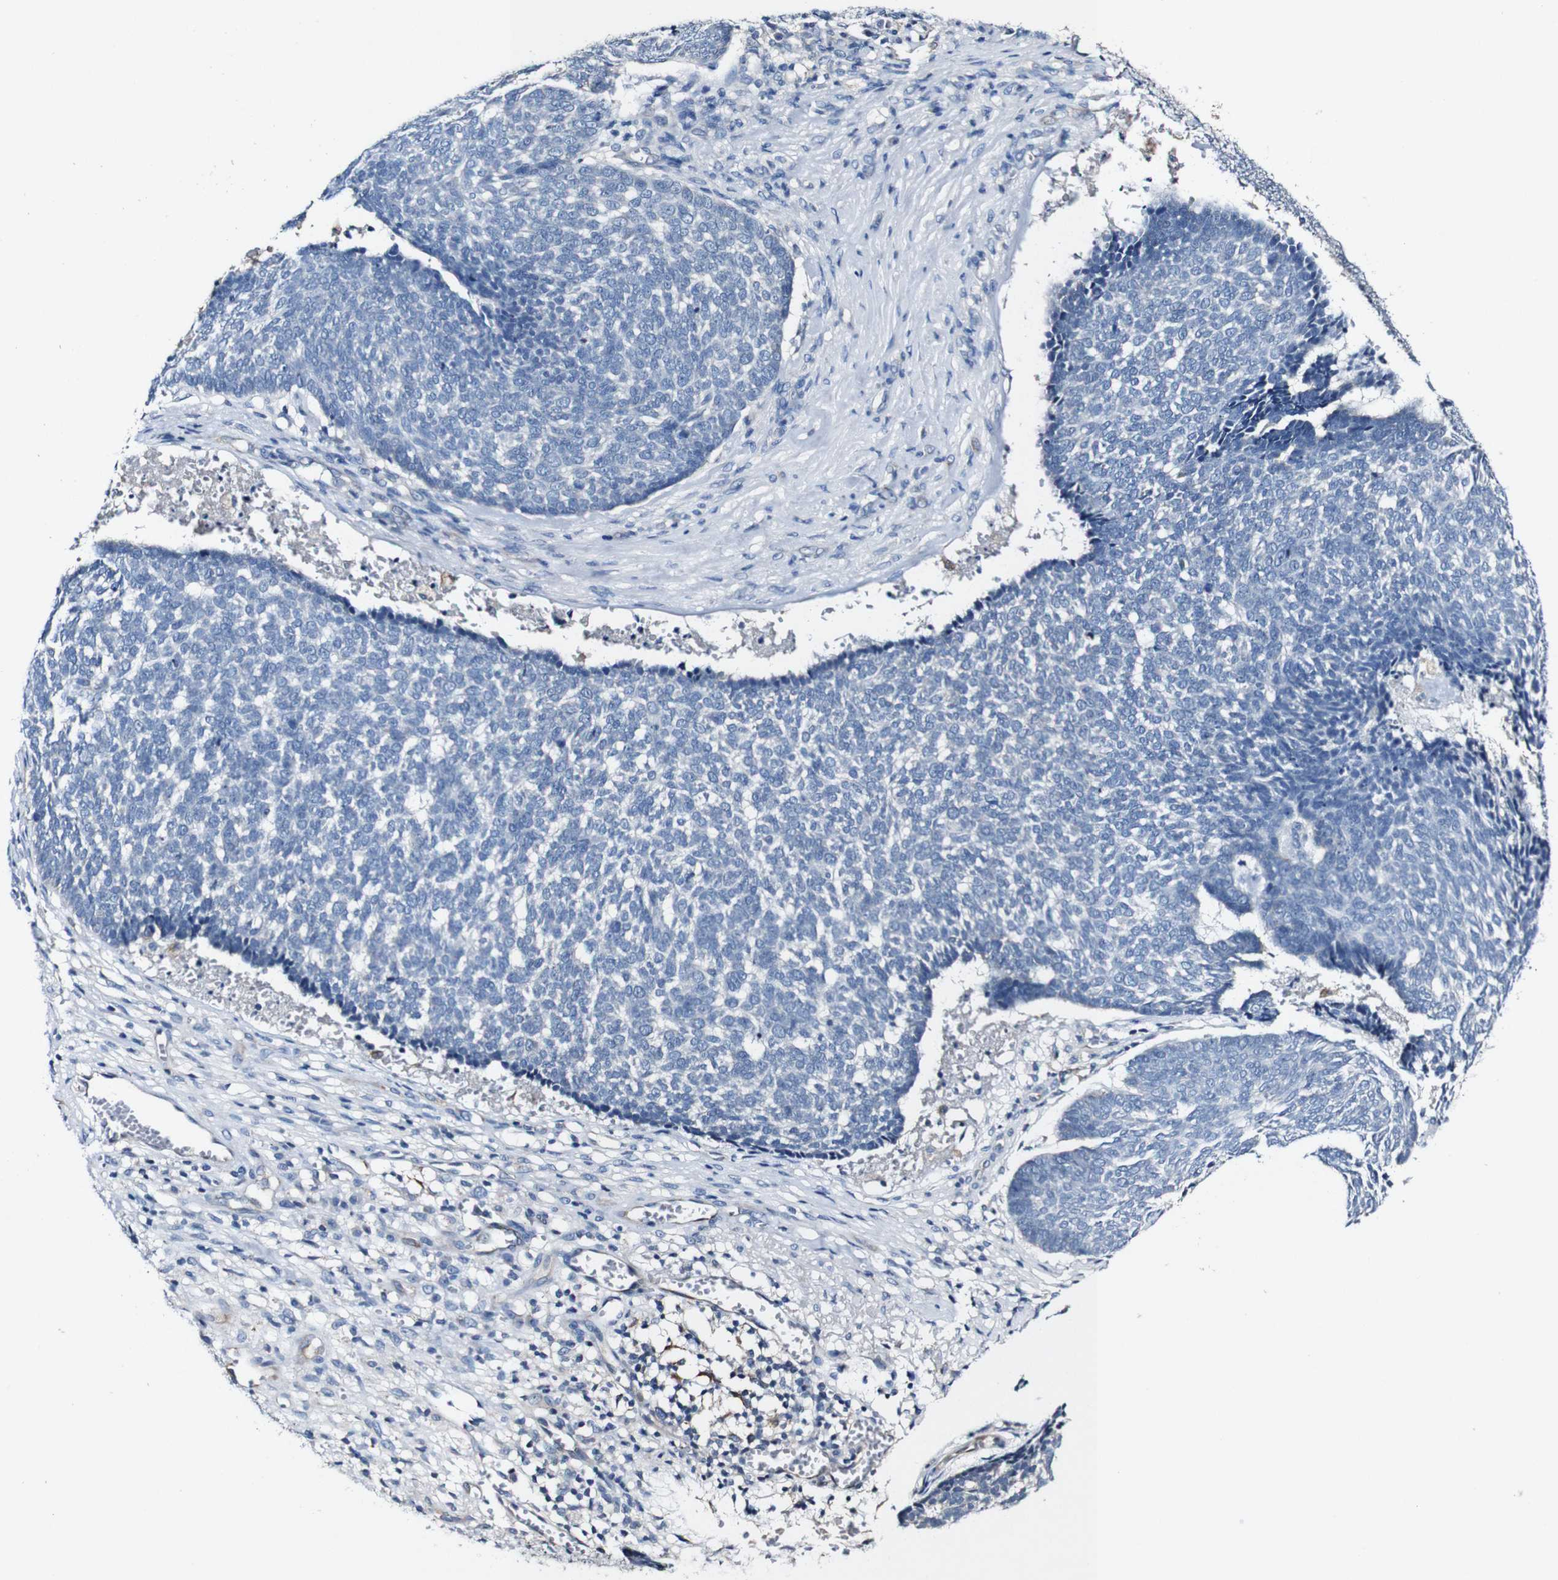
{"staining": {"intensity": "negative", "quantity": "none", "location": "none"}, "tissue": "skin cancer", "cell_type": "Tumor cells", "image_type": "cancer", "snomed": [{"axis": "morphology", "description": "Basal cell carcinoma"}, {"axis": "topography", "description": "Skin"}], "caption": "DAB immunohistochemical staining of basal cell carcinoma (skin) shows no significant positivity in tumor cells.", "gene": "GRAMD1A", "patient": {"sex": "male", "age": 84}}